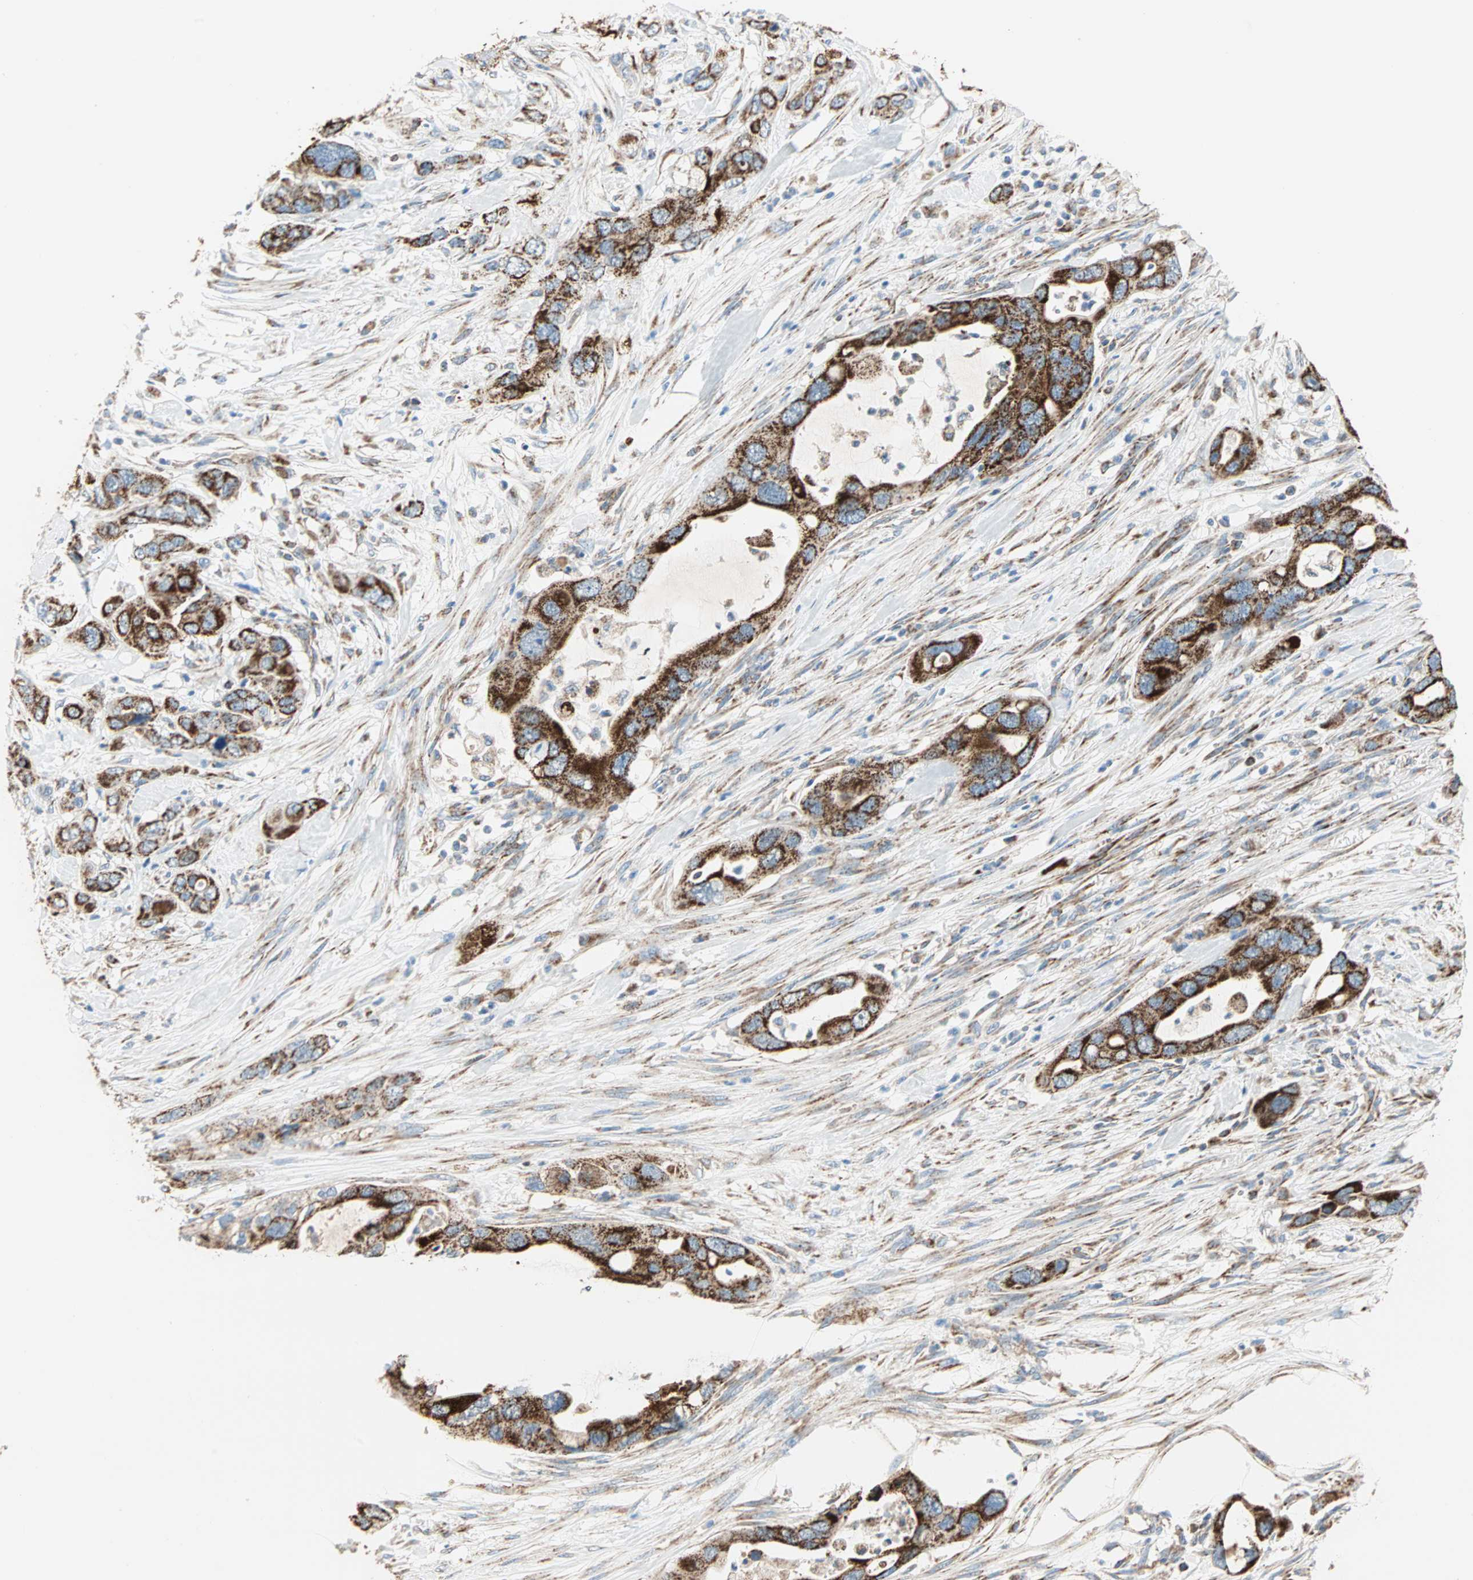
{"staining": {"intensity": "strong", "quantity": ">75%", "location": "cytoplasmic/membranous"}, "tissue": "pancreatic cancer", "cell_type": "Tumor cells", "image_type": "cancer", "snomed": [{"axis": "morphology", "description": "Adenocarcinoma, NOS"}, {"axis": "topography", "description": "Pancreas"}], "caption": "Immunohistochemical staining of pancreatic cancer (adenocarcinoma) reveals high levels of strong cytoplasmic/membranous protein staining in about >75% of tumor cells.", "gene": "TST", "patient": {"sex": "female", "age": 71}}